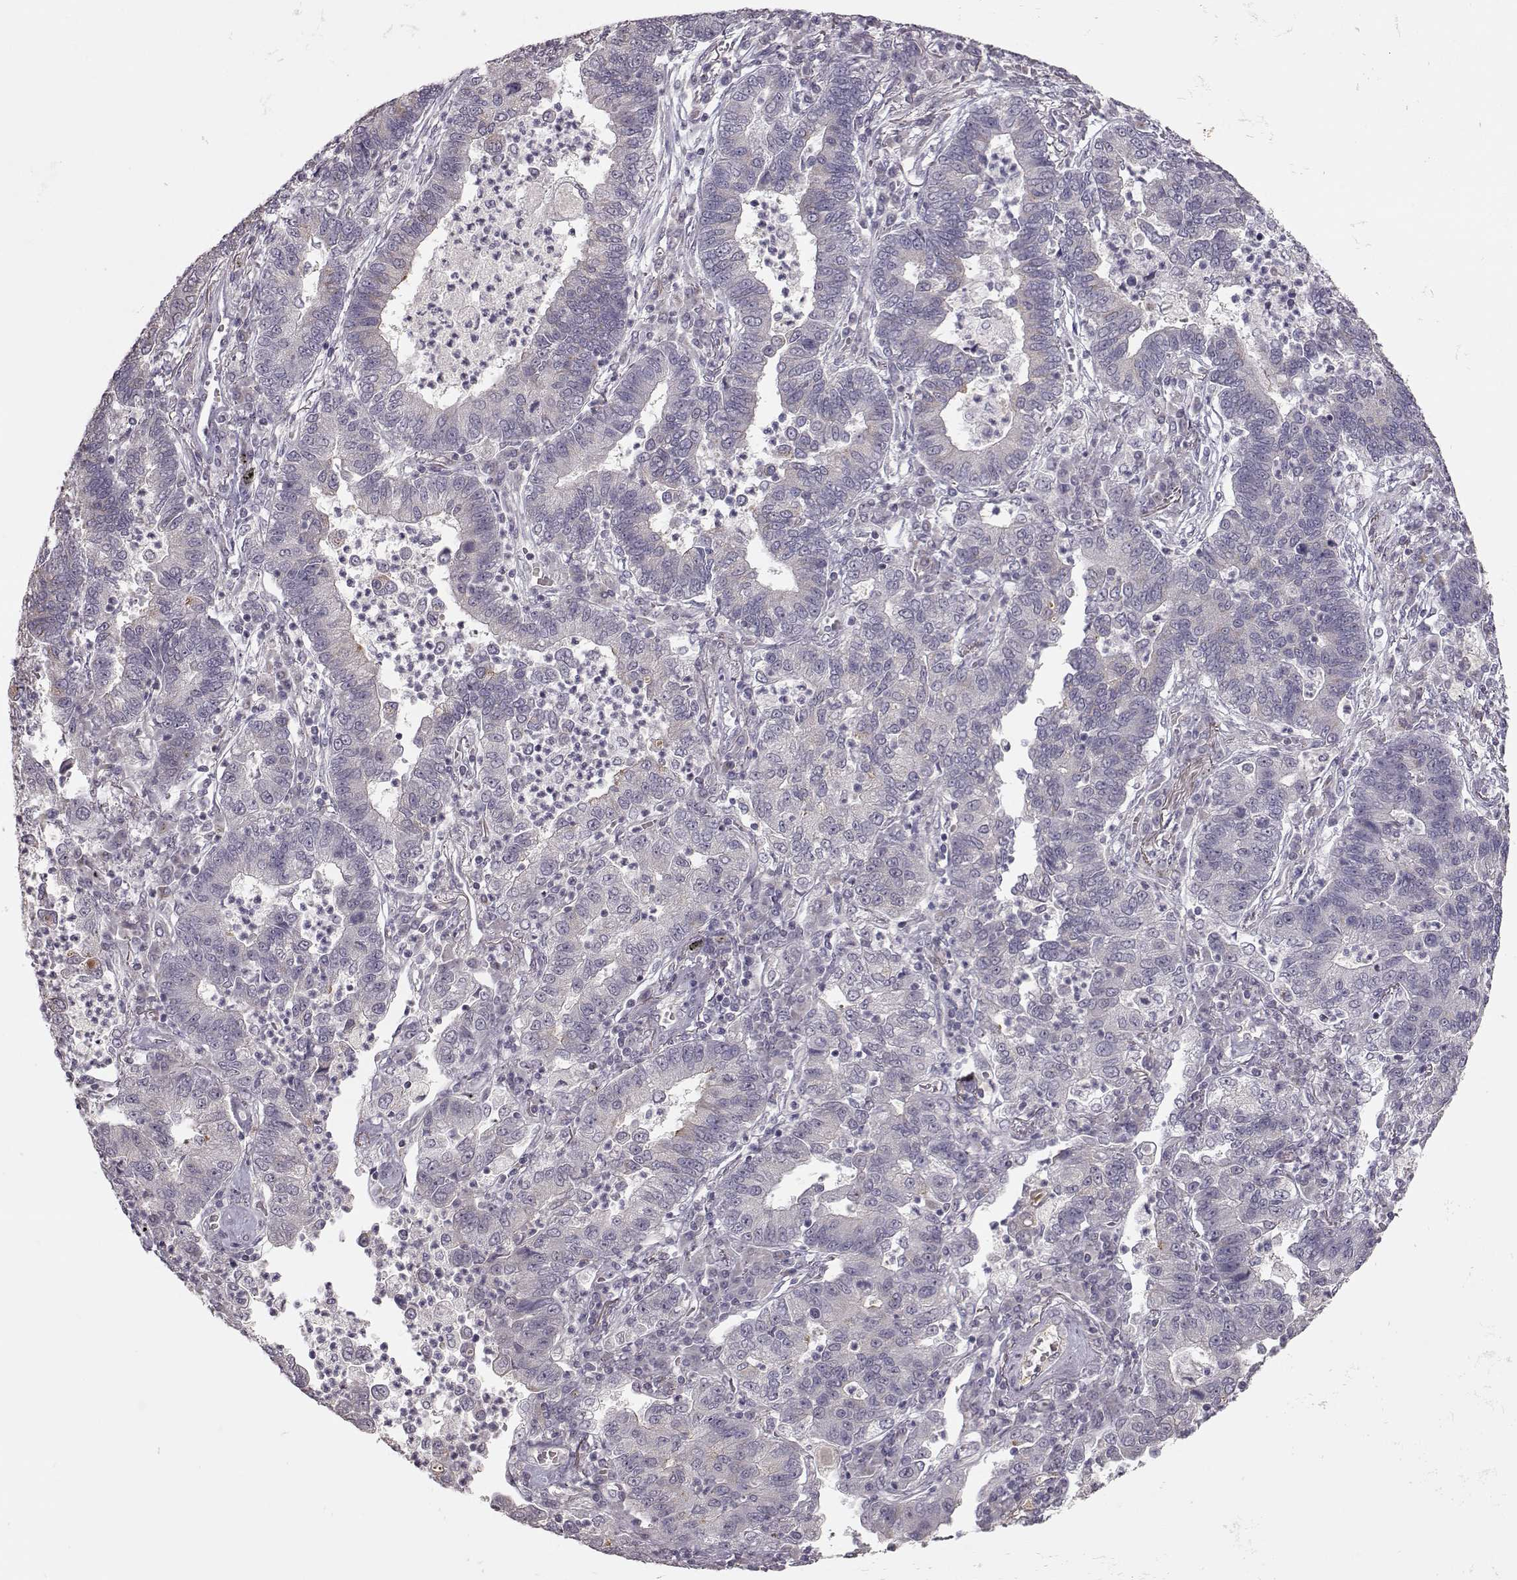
{"staining": {"intensity": "negative", "quantity": "none", "location": "none"}, "tissue": "lung cancer", "cell_type": "Tumor cells", "image_type": "cancer", "snomed": [{"axis": "morphology", "description": "Adenocarcinoma, NOS"}, {"axis": "topography", "description": "Lung"}], "caption": "A histopathology image of human lung cancer (adenocarcinoma) is negative for staining in tumor cells.", "gene": "PNMT", "patient": {"sex": "female", "age": 57}}